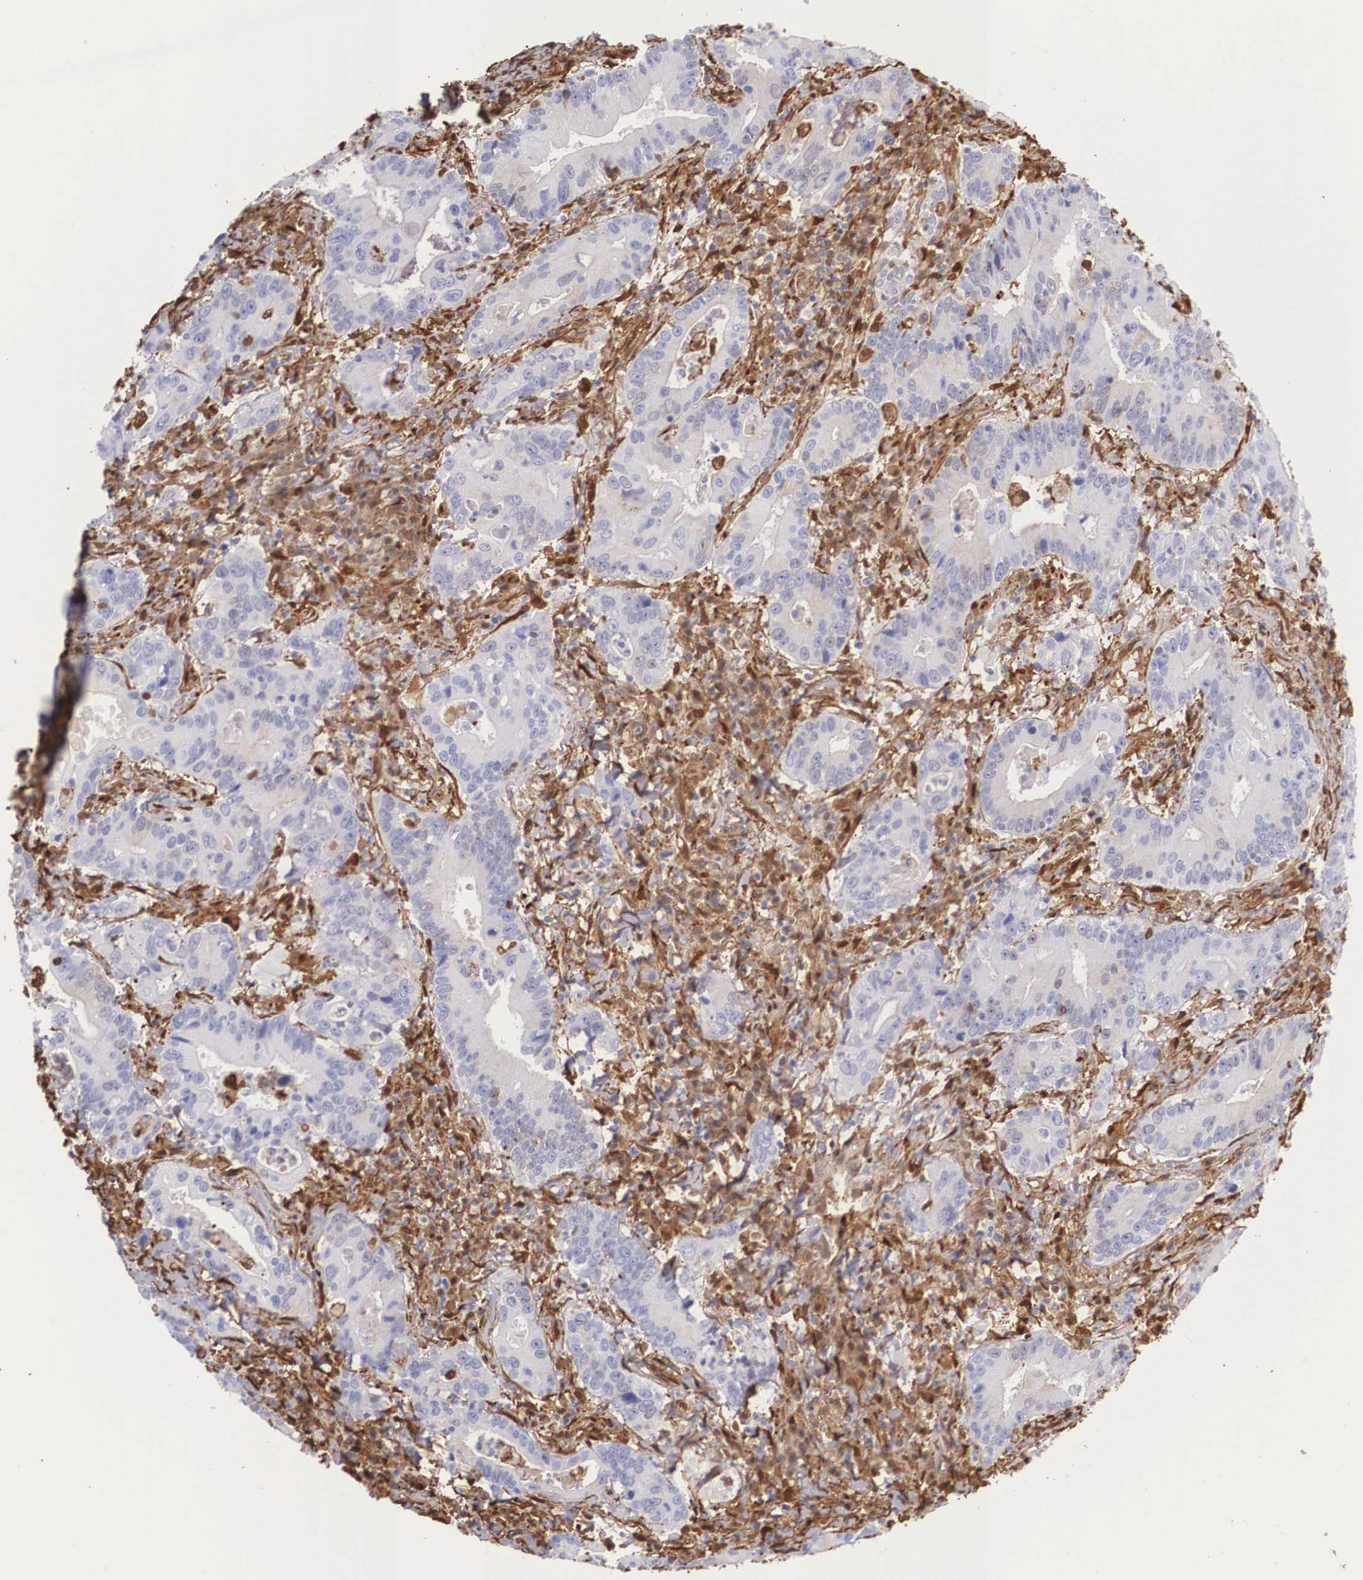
{"staining": {"intensity": "negative", "quantity": "none", "location": "none"}, "tissue": "stomach cancer", "cell_type": "Tumor cells", "image_type": "cancer", "snomed": [{"axis": "morphology", "description": "Adenocarcinoma, NOS"}, {"axis": "topography", "description": "Stomach, upper"}], "caption": "Protein analysis of stomach adenocarcinoma exhibits no significant expression in tumor cells.", "gene": "LGALS1", "patient": {"sex": "male", "age": 63}}